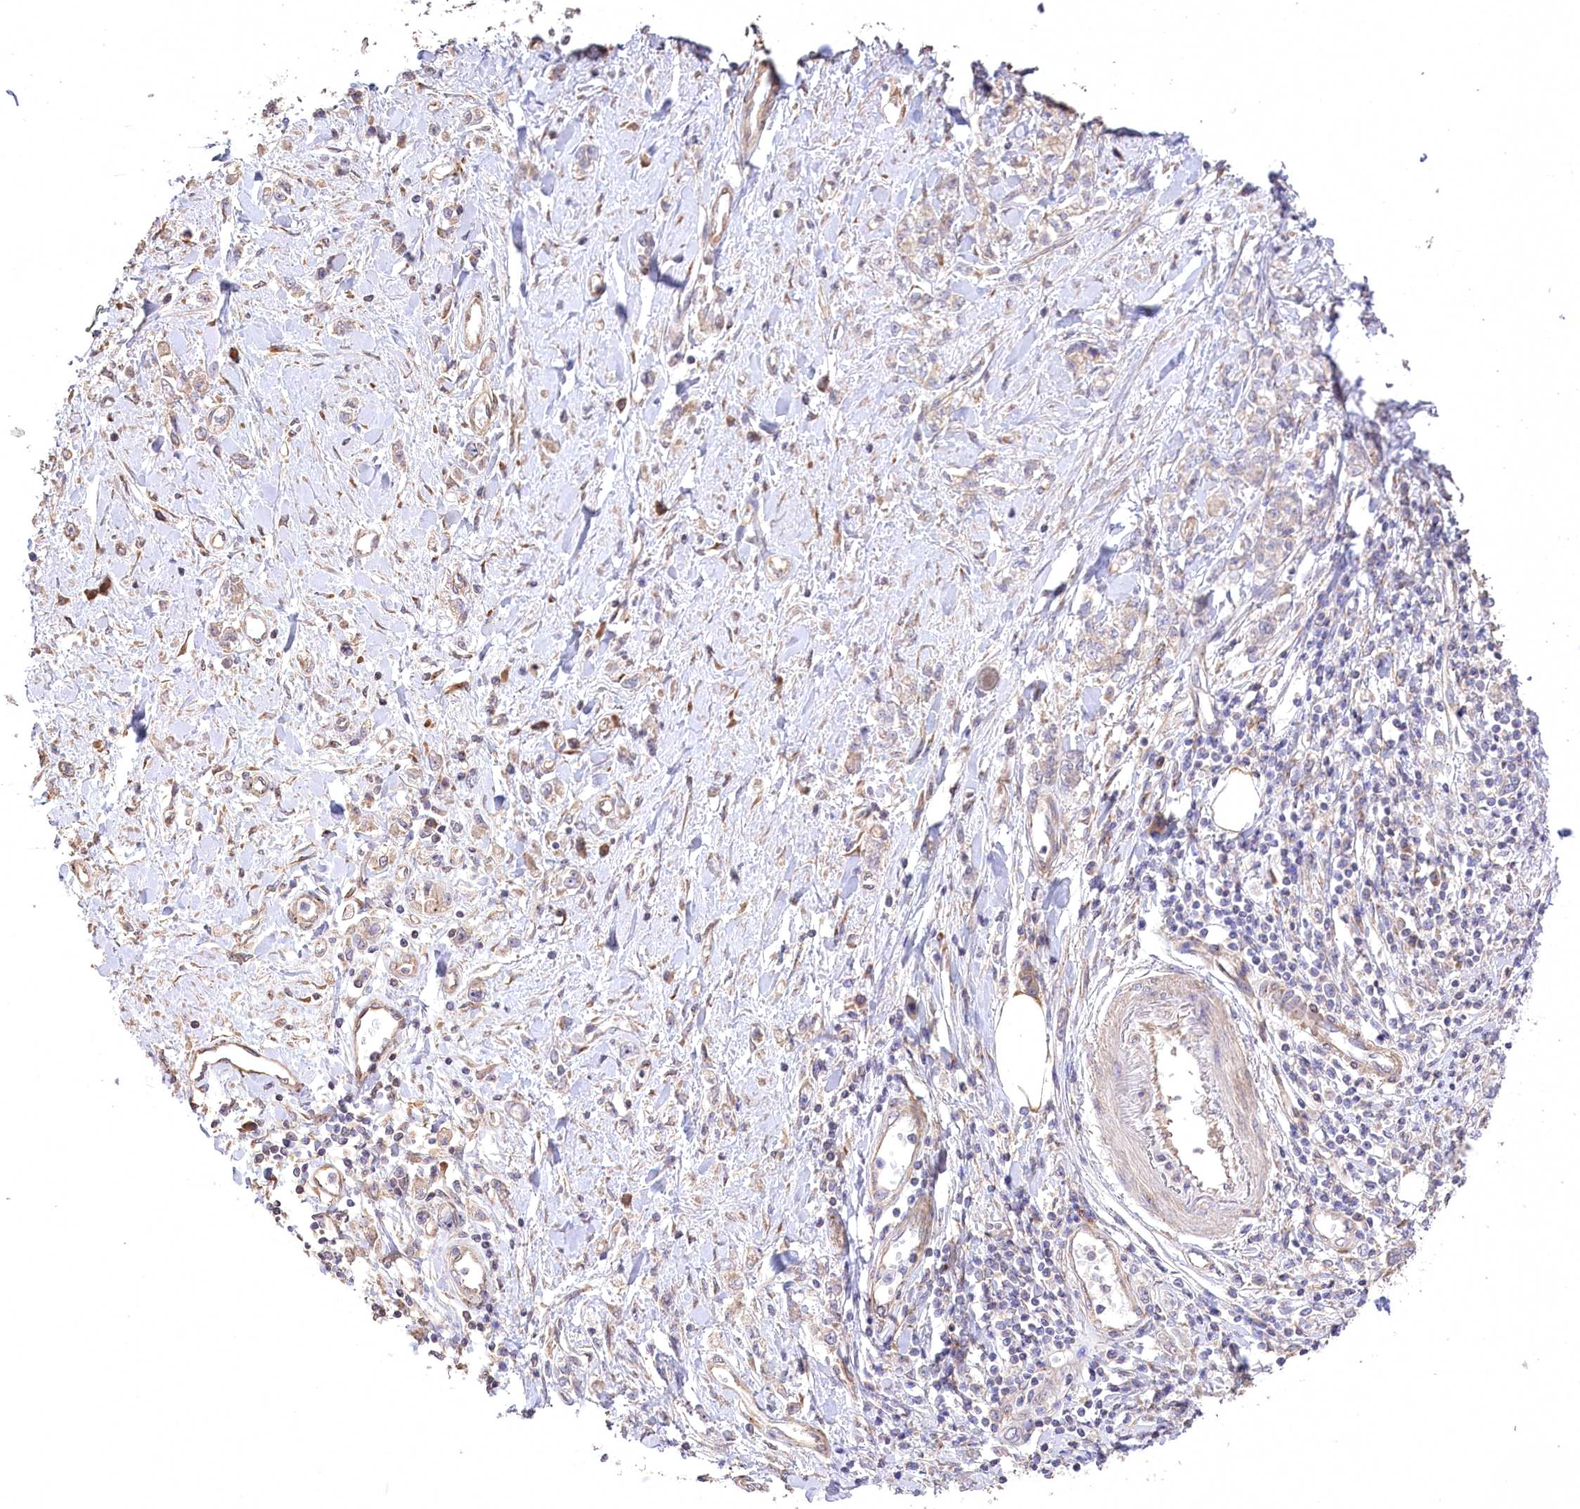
{"staining": {"intensity": "negative", "quantity": "none", "location": "none"}, "tissue": "stomach cancer", "cell_type": "Tumor cells", "image_type": "cancer", "snomed": [{"axis": "morphology", "description": "Adenocarcinoma, NOS"}, {"axis": "topography", "description": "Stomach"}], "caption": "Tumor cells show no significant staining in adenocarcinoma (stomach).", "gene": "PRSS53", "patient": {"sex": "female", "age": 76}}